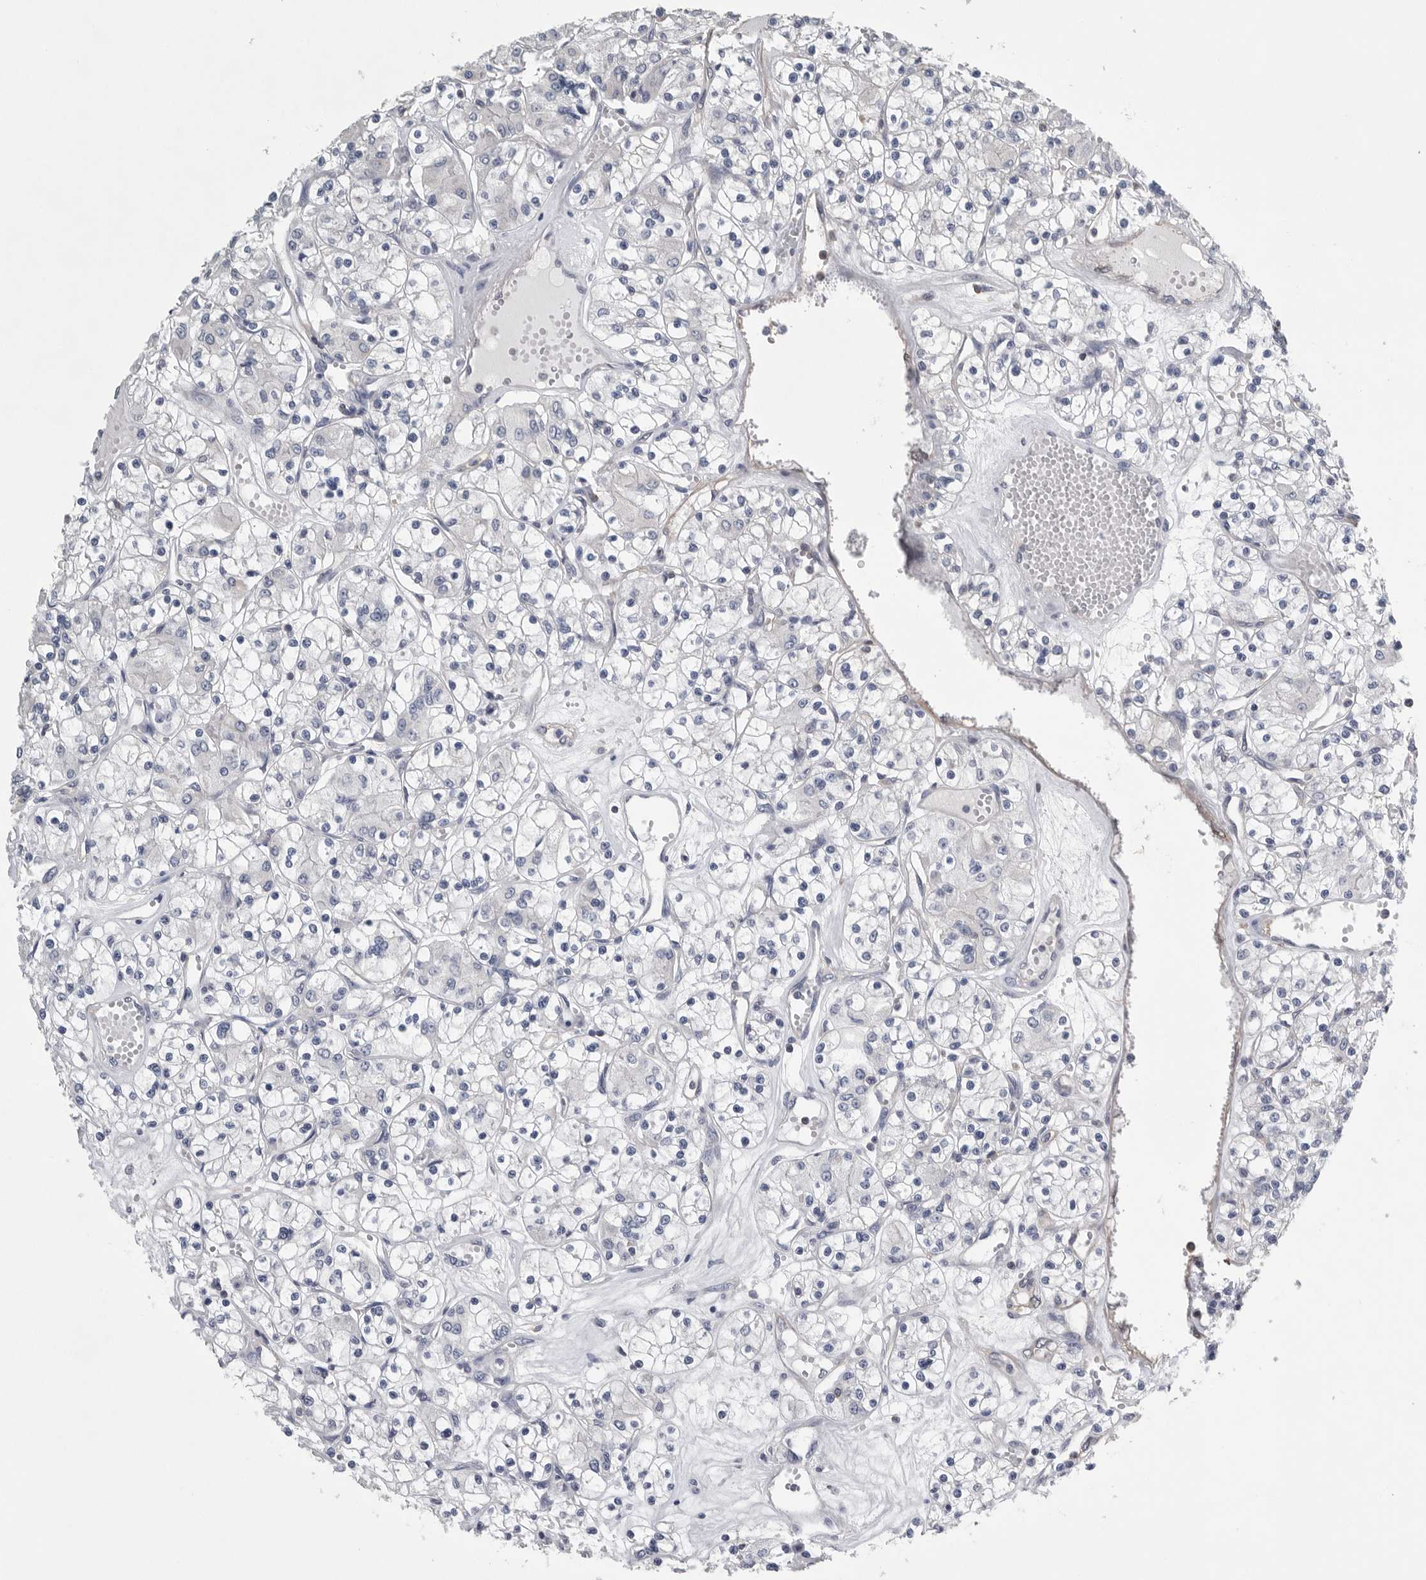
{"staining": {"intensity": "negative", "quantity": "none", "location": "none"}, "tissue": "renal cancer", "cell_type": "Tumor cells", "image_type": "cancer", "snomed": [{"axis": "morphology", "description": "Adenocarcinoma, NOS"}, {"axis": "topography", "description": "Kidney"}], "caption": "Protein analysis of renal cancer shows no significant staining in tumor cells.", "gene": "PDCD4", "patient": {"sex": "female", "age": 59}}